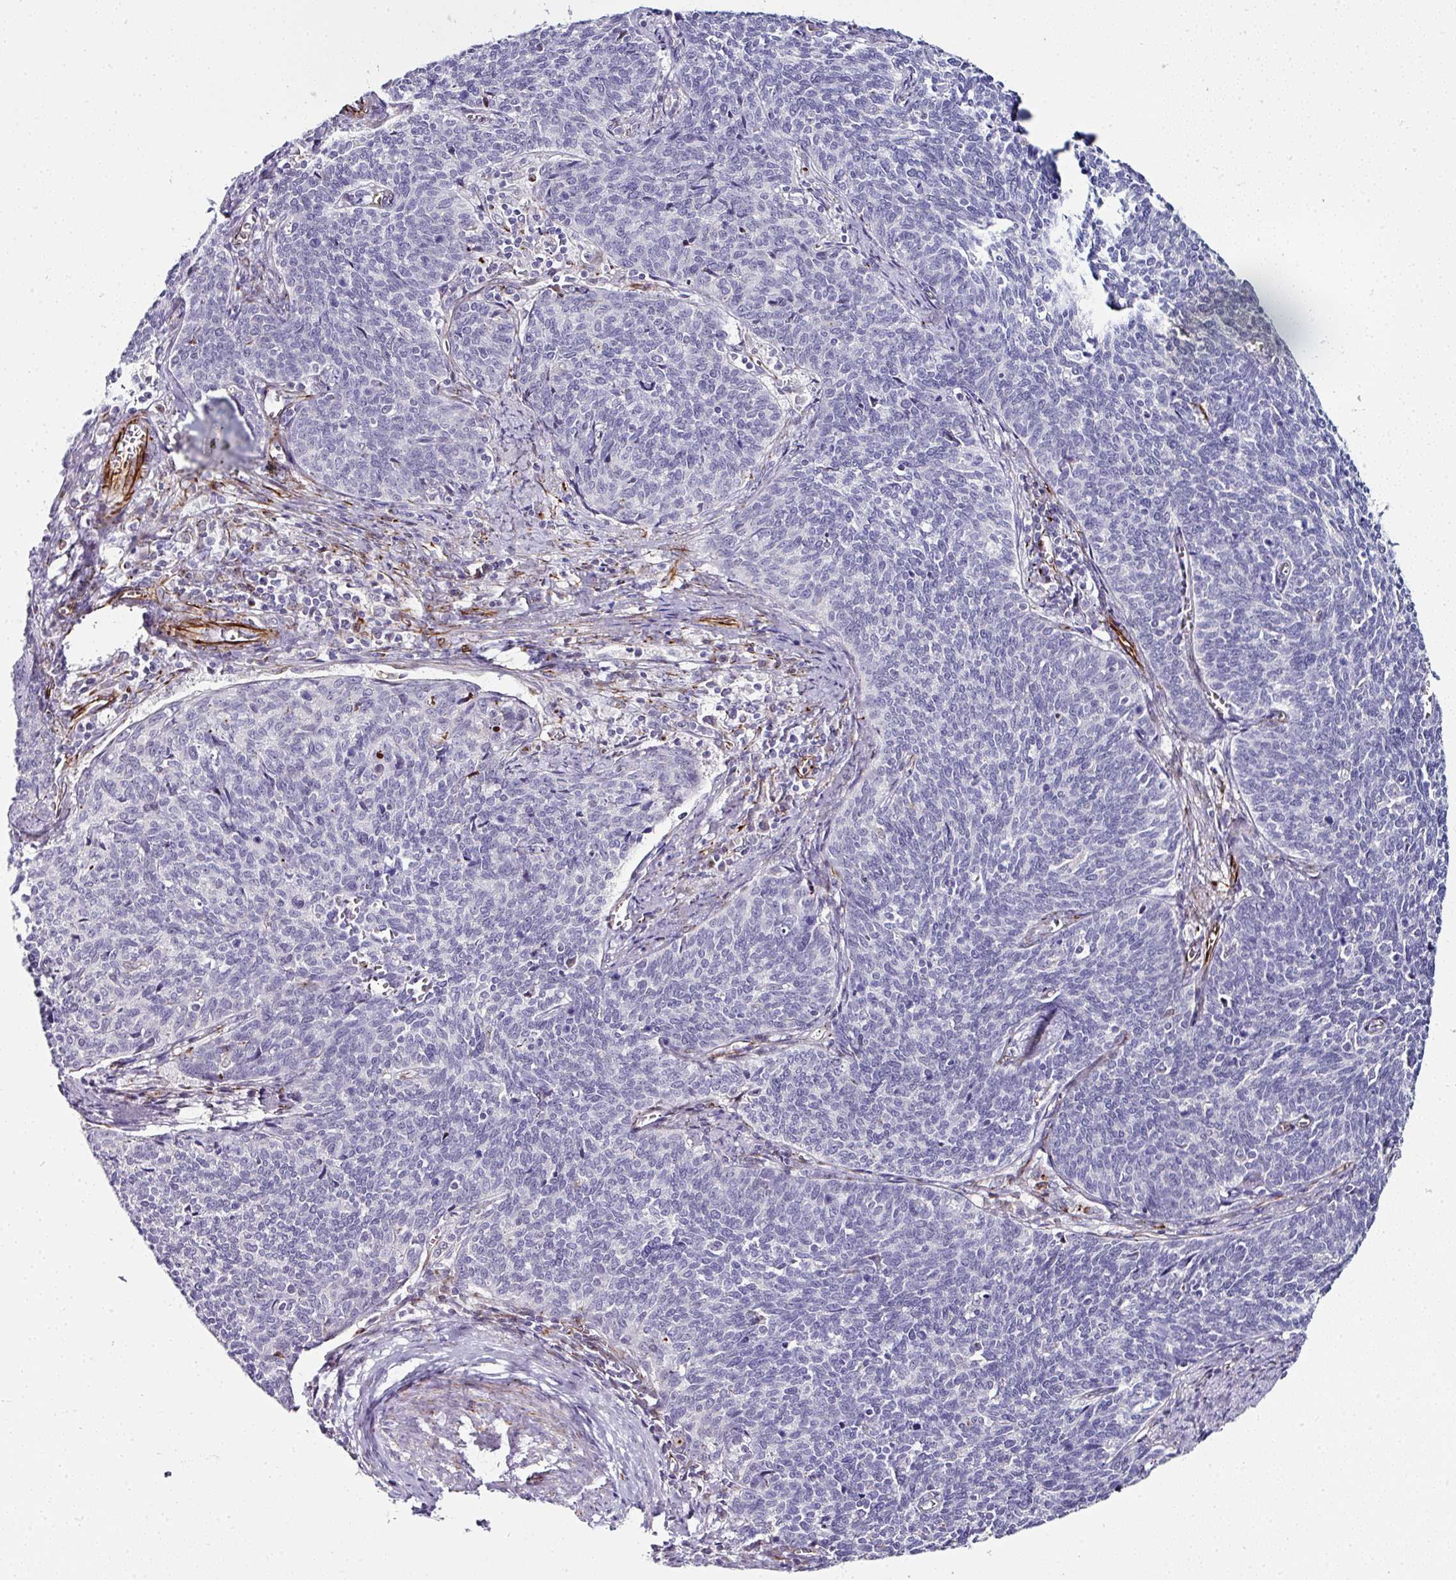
{"staining": {"intensity": "negative", "quantity": "none", "location": "none"}, "tissue": "cervical cancer", "cell_type": "Tumor cells", "image_type": "cancer", "snomed": [{"axis": "morphology", "description": "Squamous cell carcinoma, NOS"}, {"axis": "topography", "description": "Cervix"}], "caption": "Immunohistochemical staining of cervical squamous cell carcinoma exhibits no significant positivity in tumor cells.", "gene": "TMPRSS9", "patient": {"sex": "female", "age": 39}}